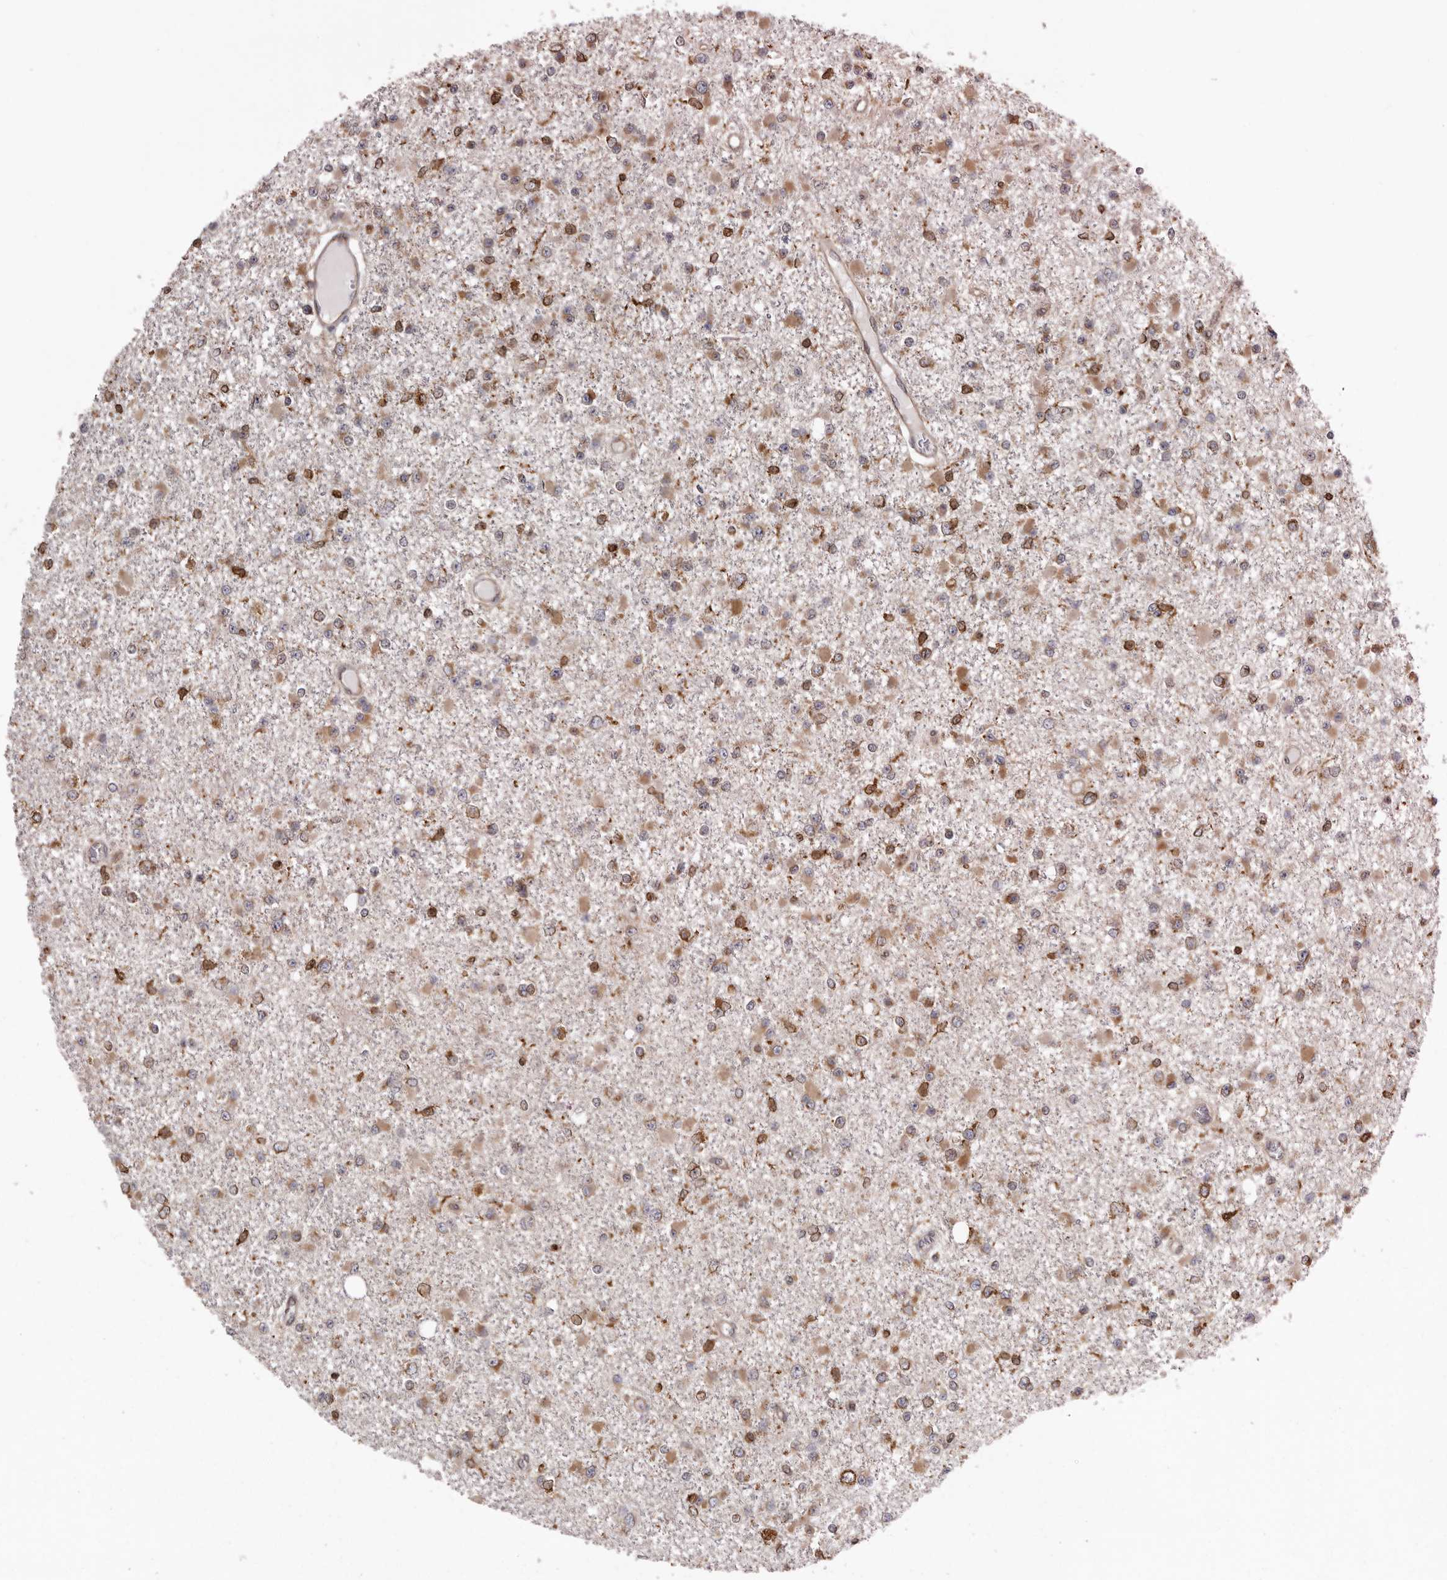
{"staining": {"intensity": "moderate", "quantity": ">75%", "location": "cytoplasmic/membranous"}, "tissue": "glioma", "cell_type": "Tumor cells", "image_type": "cancer", "snomed": [{"axis": "morphology", "description": "Glioma, malignant, Low grade"}, {"axis": "topography", "description": "Brain"}], "caption": "About >75% of tumor cells in malignant glioma (low-grade) reveal moderate cytoplasmic/membranous protein expression as visualized by brown immunohistochemical staining.", "gene": "C4orf3", "patient": {"sex": "female", "age": 22}}